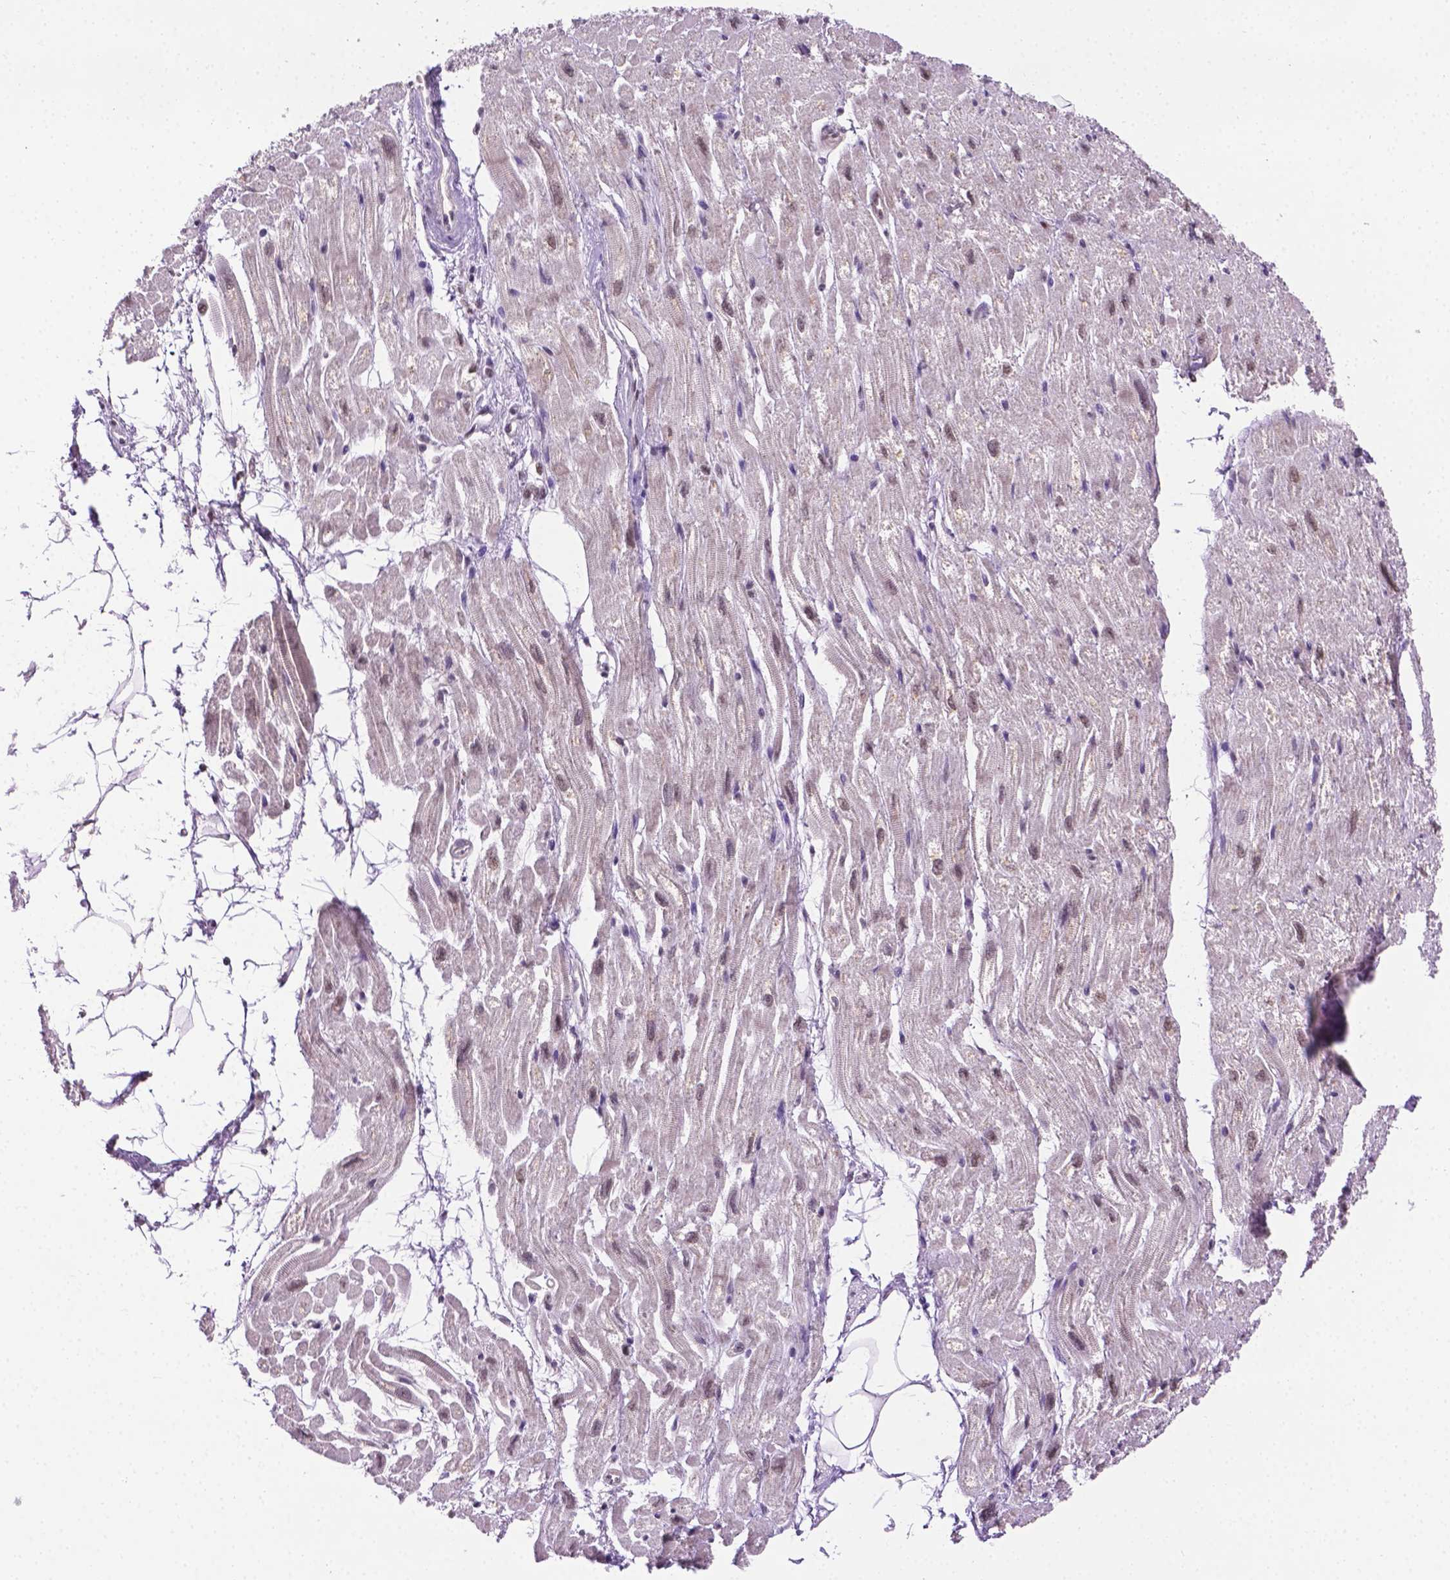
{"staining": {"intensity": "weak", "quantity": "<25%", "location": "nuclear"}, "tissue": "heart muscle", "cell_type": "Cardiomyocytes", "image_type": "normal", "snomed": [{"axis": "morphology", "description": "Normal tissue, NOS"}, {"axis": "topography", "description": "Heart"}], "caption": "High power microscopy micrograph of an IHC histopathology image of benign heart muscle, revealing no significant staining in cardiomyocytes.", "gene": "ABI2", "patient": {"sex": "female", "age": 62}}